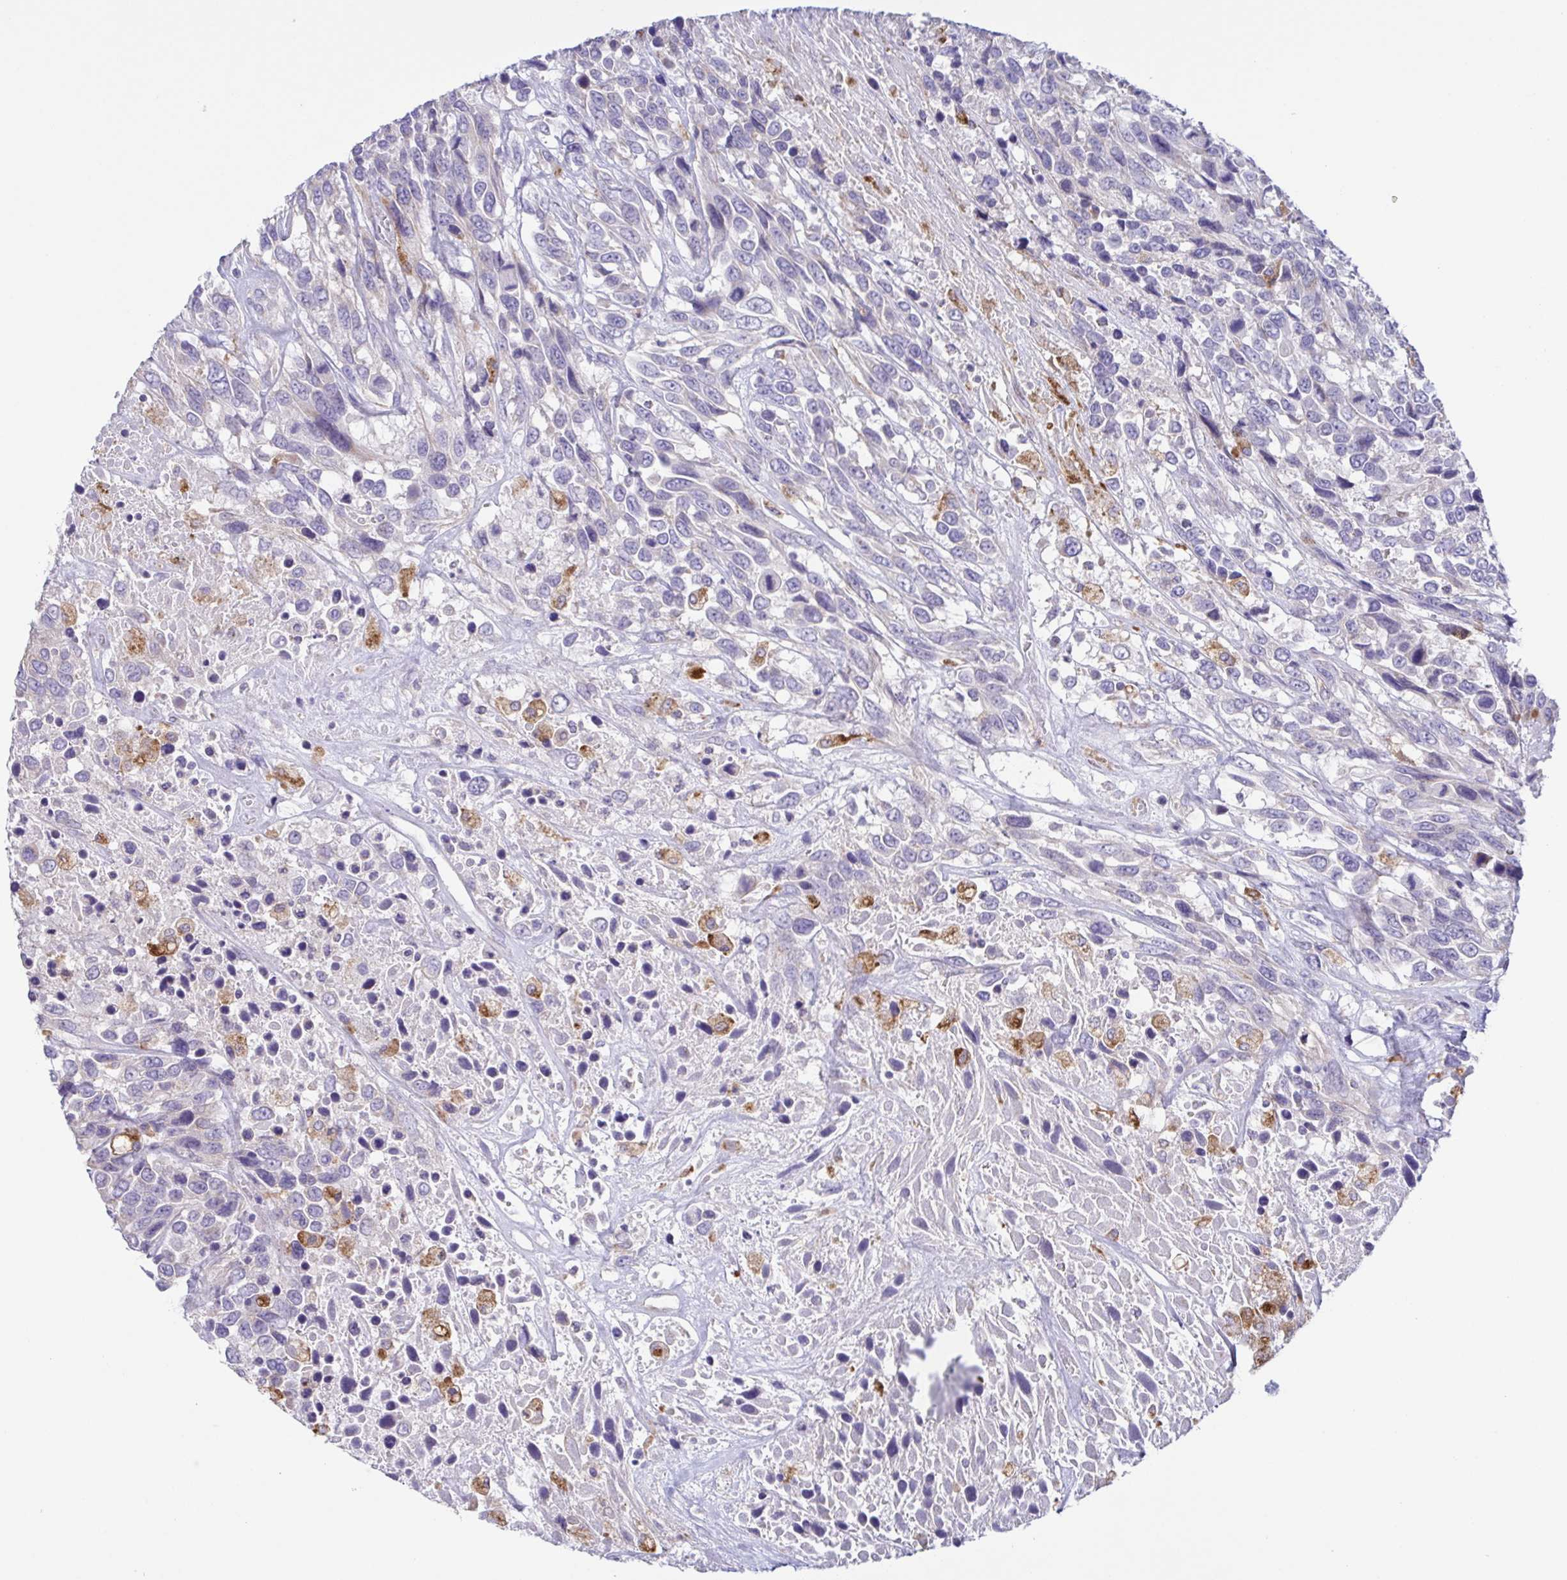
{"staining": {"intensity": "moderate", "quantity": "<25%", "location": "cytoplasmic/membranous"}, "tissue": "urothelial cancer", "cell_type": "Tumor cells", "image_type": "cancer", "snomed": [{"axis": "morphology", "description": "Urothelial carcinoma, High grade"}, {"axis": "topography", "description": "Urinary bladder"}], "caption": "Protein staining reveals moderate cytoplasmic/membranous positivity in approximately <25% of tumor cells in high-grade urothelial carcinoma.", "gene": "ATP6V1G2", "patient": {"sex": "female", "age": 70}}